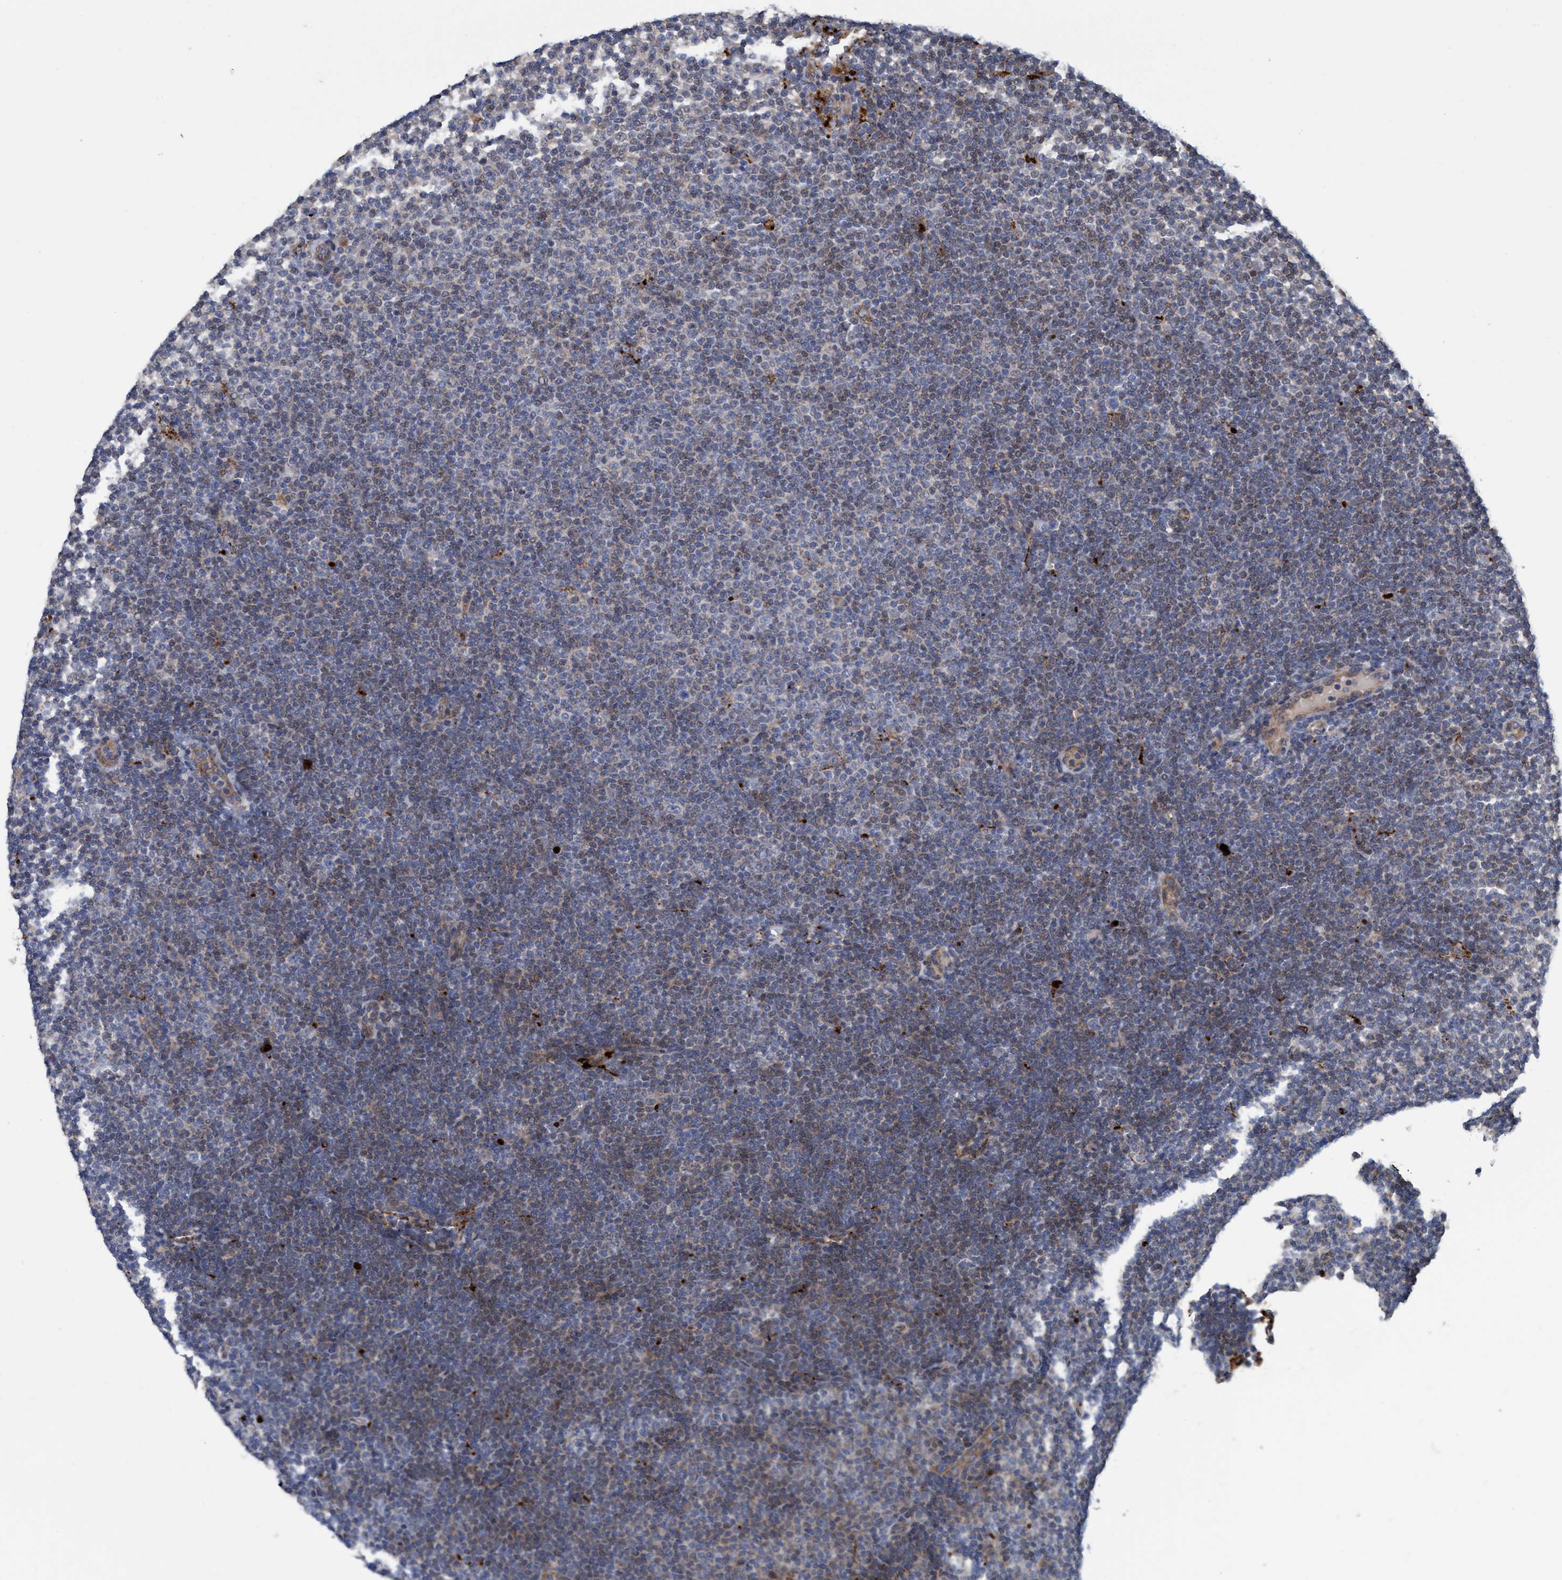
{"staining": {"intensity": "weak", "quantity": "<25%", "location": "cytoplasmic/membranous"}, "tissue": "lymphoma", "cell_type": "Tumor cells", "image_type": "cancer", "snomed": [{"axis": "morphology", "description": "Malignant lymphoma, non-Hodgkin's type, Low grade"}, {"axis": "topography", "description": "Lymph node"}], "caption": "Immunohistochemical staining of malignant lymphoma, non-Hodgkin's type (low-grade) demonstrates no significant expression in tumor cells.", "gene": "BBS9", "patient": {"sex": "female", "age": 53}}